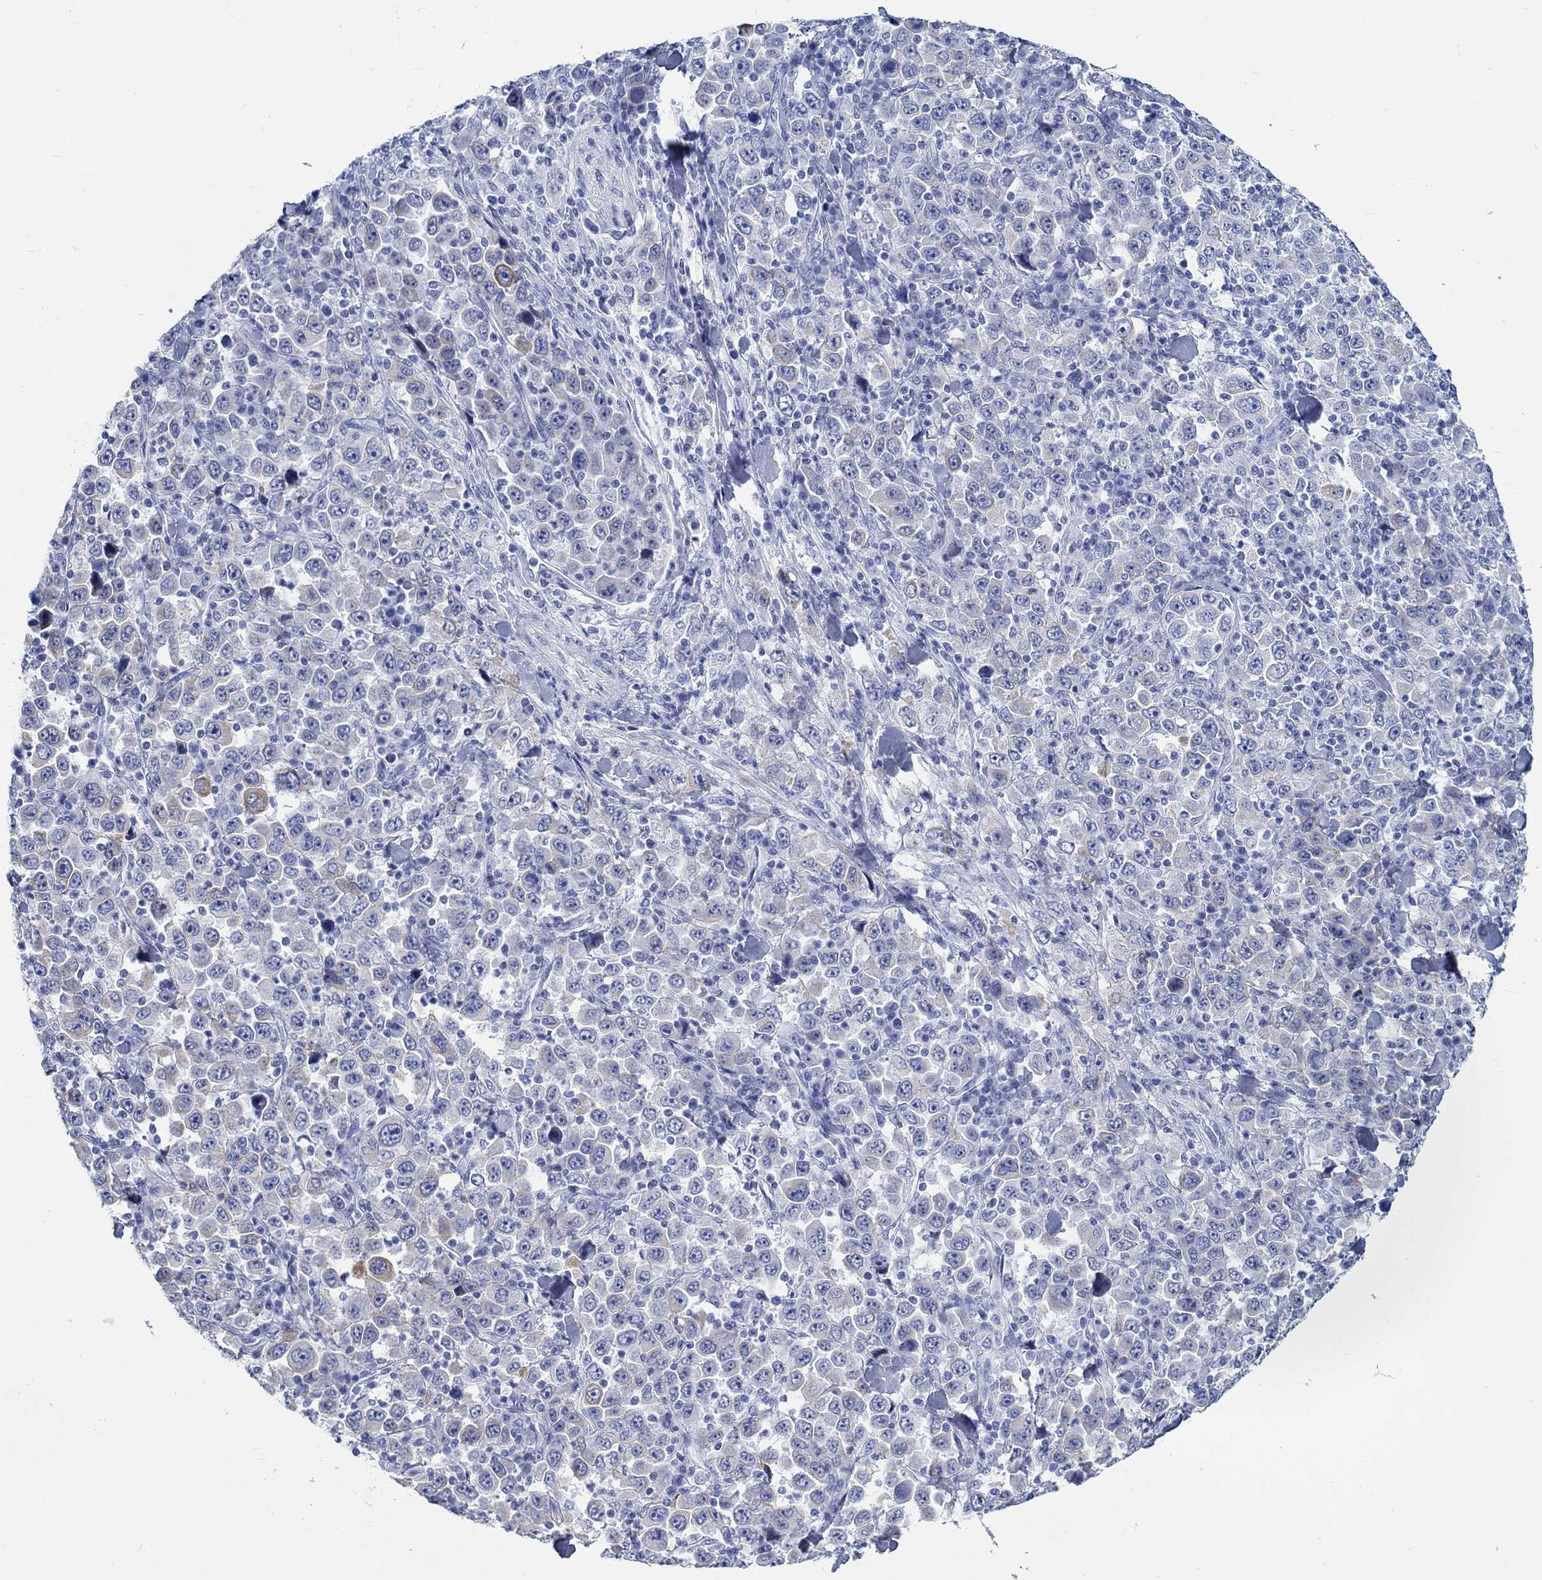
{"staining": {"intensity": "weak", "quantity": "<25%", "location": "cytoplasmic/membranous"}, "tissue": "stomach cancer", "cell_type": "Tumor cells", "image_type": "cancer", "snomed": [{"axis": "morphology", "description": "Normal tissue, NOS"}, {"axis": "morphology", "description": "Adenocarcinoma, NOS"}, {"axis": "topography", "description": "Stomach, upper"}, {"axis": "topography", "description": "Stomach"}], "caption": "Immunohistochemical staining of human stomach cancer displays no significant expression in tumor cells.", "gene": "RD3L", "patient": {"sex": "male", "age": 59}}